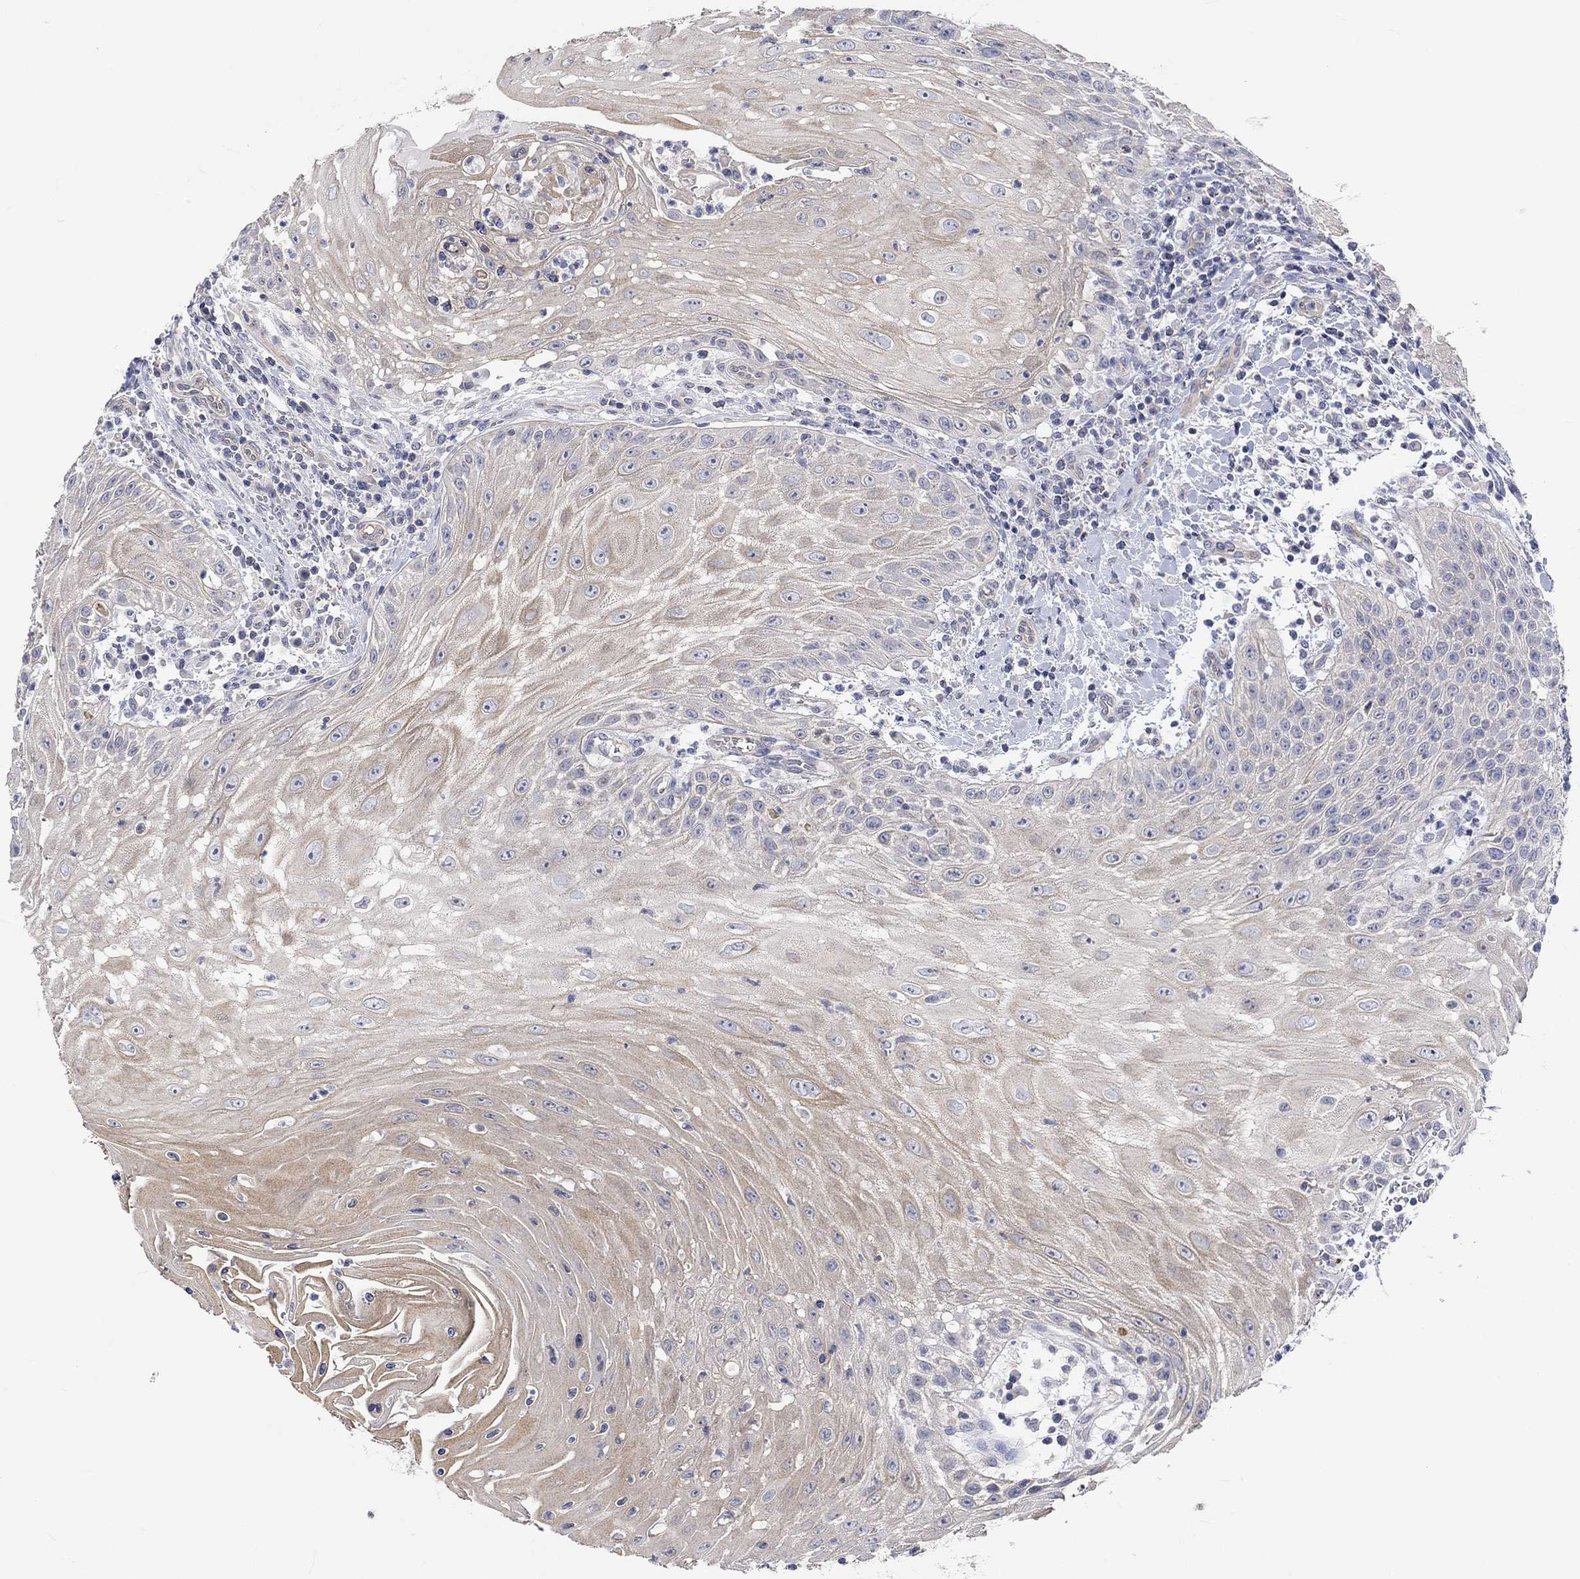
{"staining": {"intensity": "weak", "quantity": "25%-75%", "location": "cytoplasmic/membranous"}, "tissue": "head and neck cancer", "cell_type": "Tumor cells", "image_type": "cancer", "snomed": [{"axis": "morphology", "description": "Squamous cell carcinoma, NOS"}, {"axis": "topography", "description": "Oral tissue"}, {"axis": "topography", "description": "Head-Neck"}], "caption": "Head and neck squamous cell carcinoma stained for a protein (brown) exhibits weak cytoplasmic/membranous positive positivity in about 25%-75% of tumor cells.", "gene": "AGRP", "patient": {"sex": "male", "age": 58}}